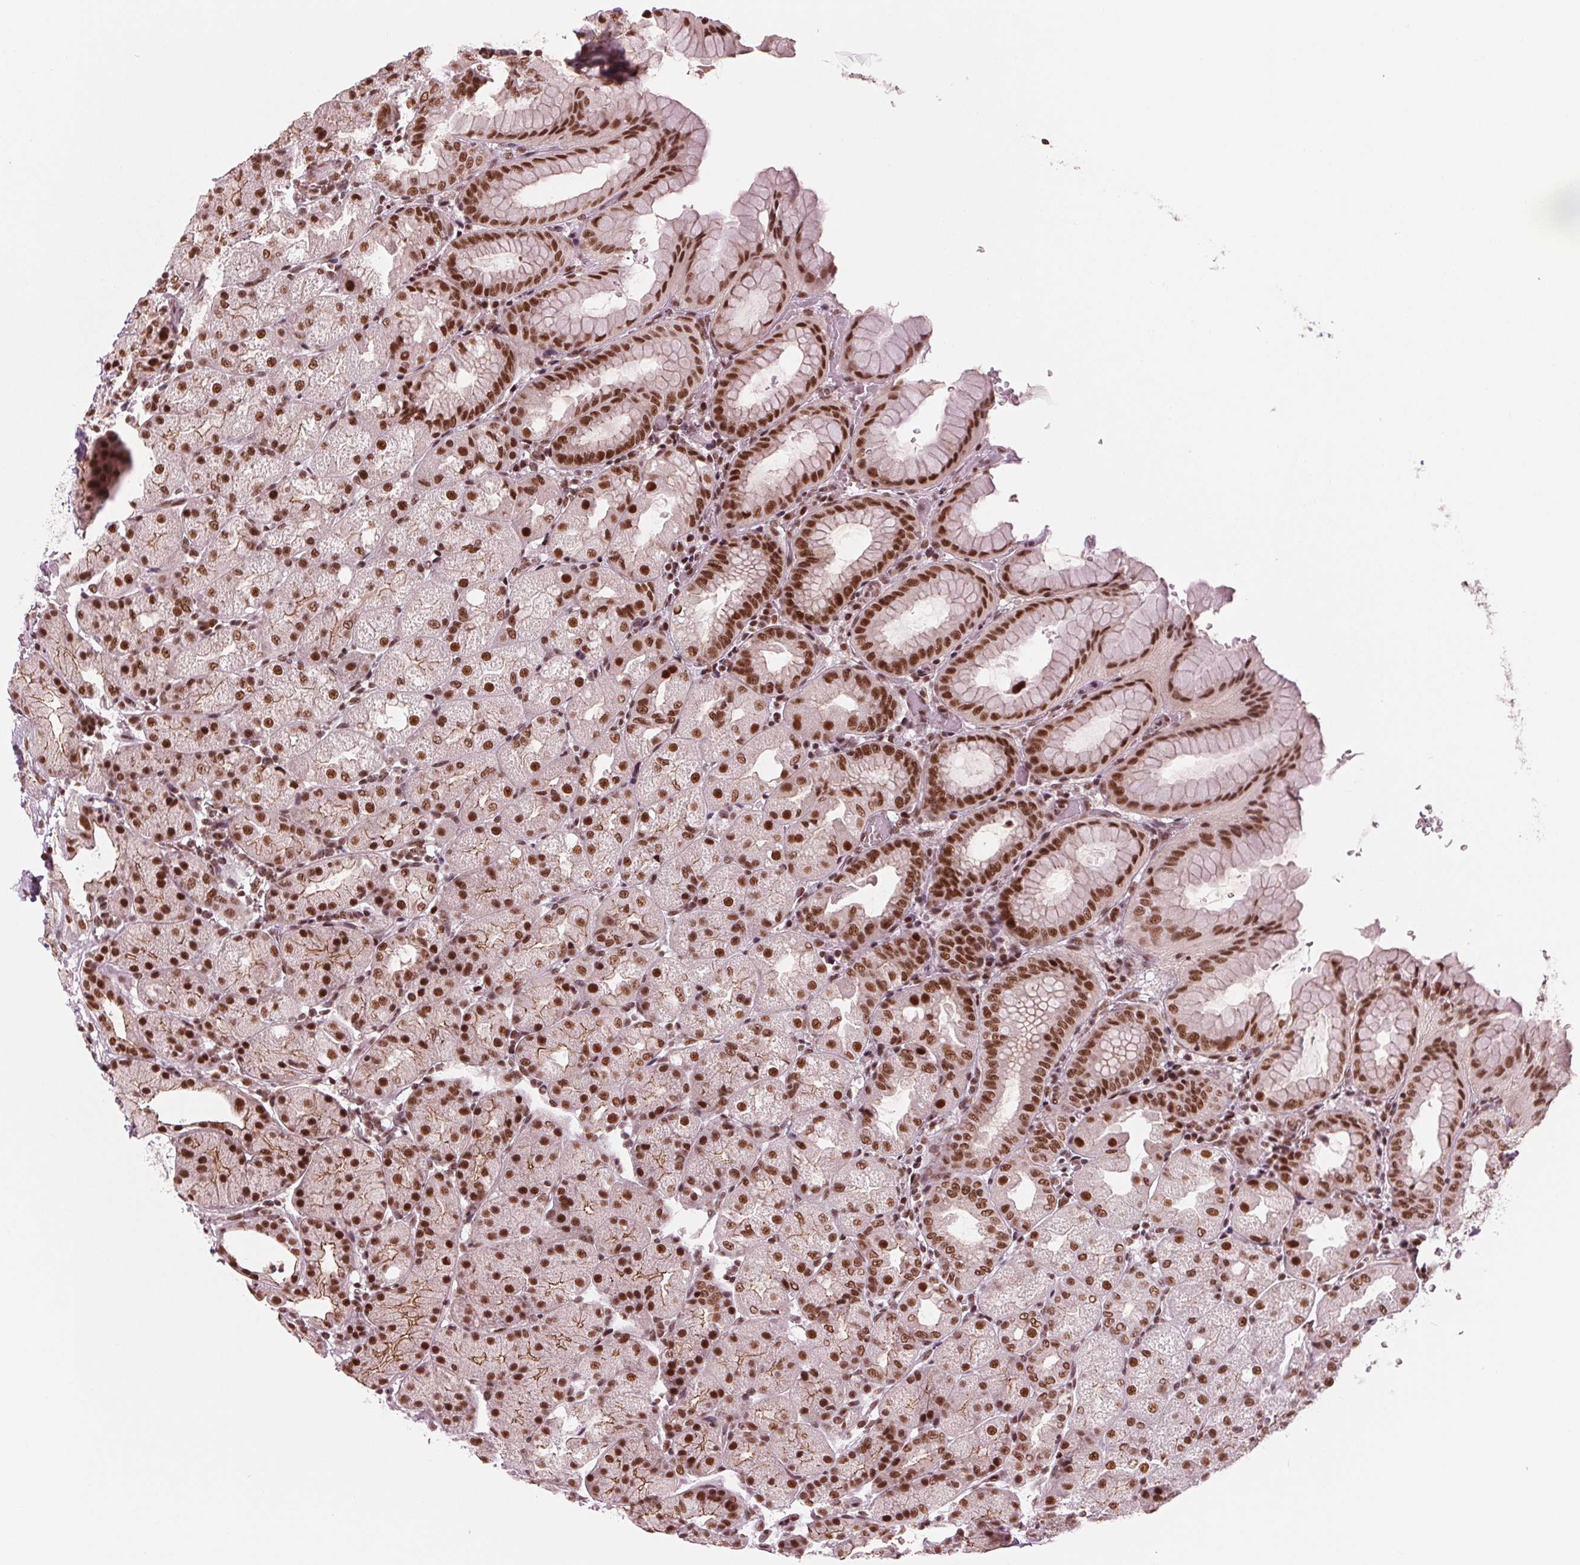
{"staining": {"intensity": "strong", "quantity": ">75%", "location": "cytoplasmic/membranous,nuclear"}, "tissue": "stomach", "cell_type": "Glandular cells", "image_type": "normal", "snomed": [{"axis": "morphology", "description": "Normal tissue, NOS"}, {"axis": "topography", "description": "Stomach, upper"}, {"axis": "topography", "description": "Stomach"}, {"axis": "topography", "description": "Stomach, lower"}], "caption": "Approximately >75% of glandular cells in normal human stomach reveal strong cytoplasmic/membranous,nuclear protein positivity as visualized by brown immunohistochemical staining.", "gene": "LSM2", "patient": {"sex": "male", "age": 62}}